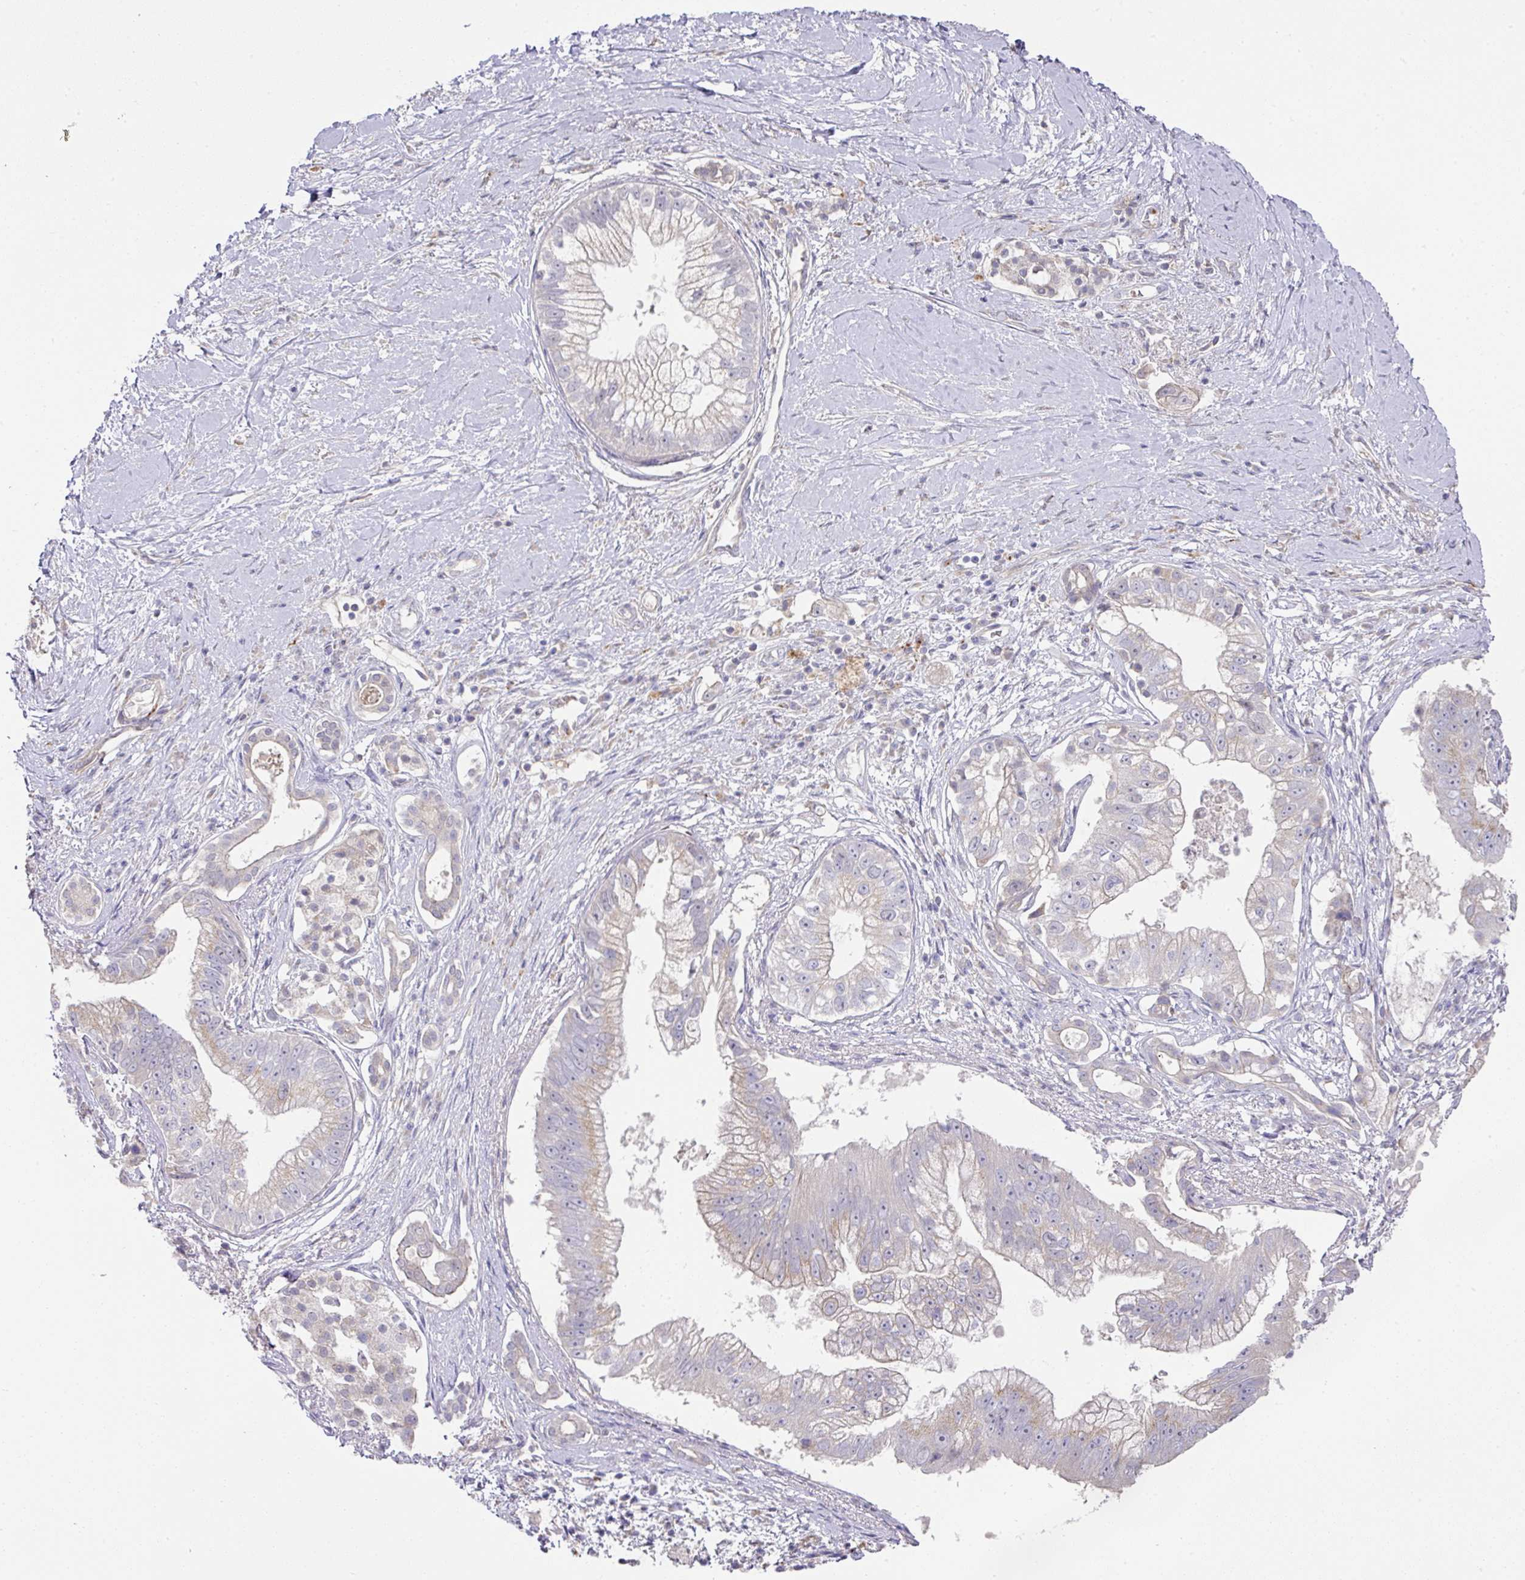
{"staining": {"intensity": "weak", "quantity": "<25%", "location": "cytoplasmic/membranous"}, "tissue": "pancreatic cancer", "cell_type": "Tumor cells", "image_type": "cancer", "snomed": [{"axis": "morphology", "description": "Adenocarcinoma, NOS"}, {"axis": "topography", "description": "Pancreas"}], "caption": "Human adenocarcinoma (pancreatic) stained for a protein using immunohistochemistry (IHC) displays no positivity in tumor cells.", "gene": "TARM1", "patient": {"sex": "male", "age": 70}}